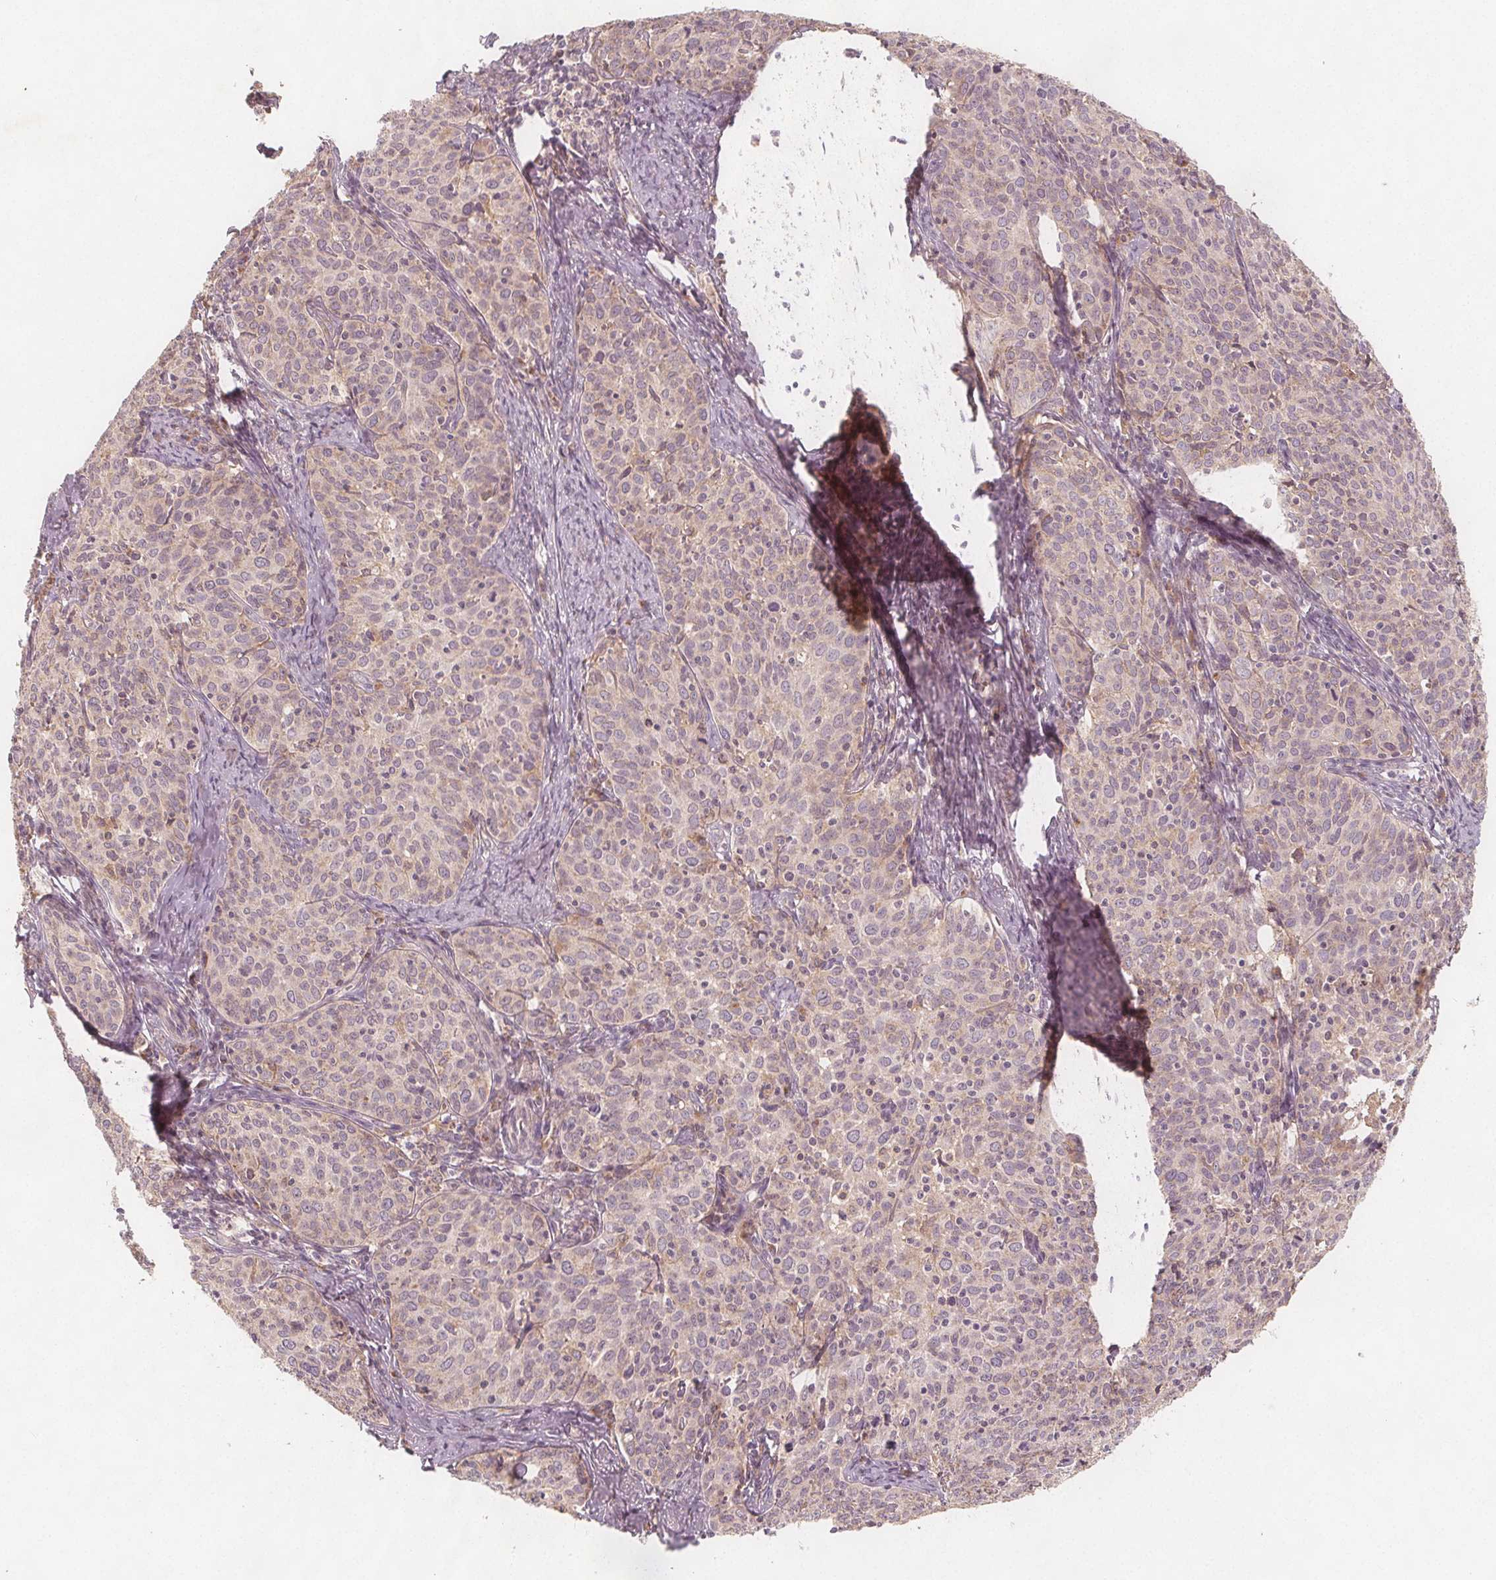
{"staining": {"intensity": "weak", "quantity": "<25%", "location": "cytoplasmic/membranous"}, "tissue": "cervical cancer", "cell_type": "Tumor cells", "image_type": "cancer", "snomed": [{"axis": "morphology", "description": "Squamous cell carcinoma, NOS"}, {"axis": "topography", "description": "Cervix"}], "caption": "This histopathology image is of squamous cell carcinoma (cervical) stained with immunohistochemistry (IHC) to label a protein in brown with the nuclei are counter-stained blue. There is no positivity in tumor cells.", "gene": "NCSTN", "patient": {"sex": "female", "age": 62}}